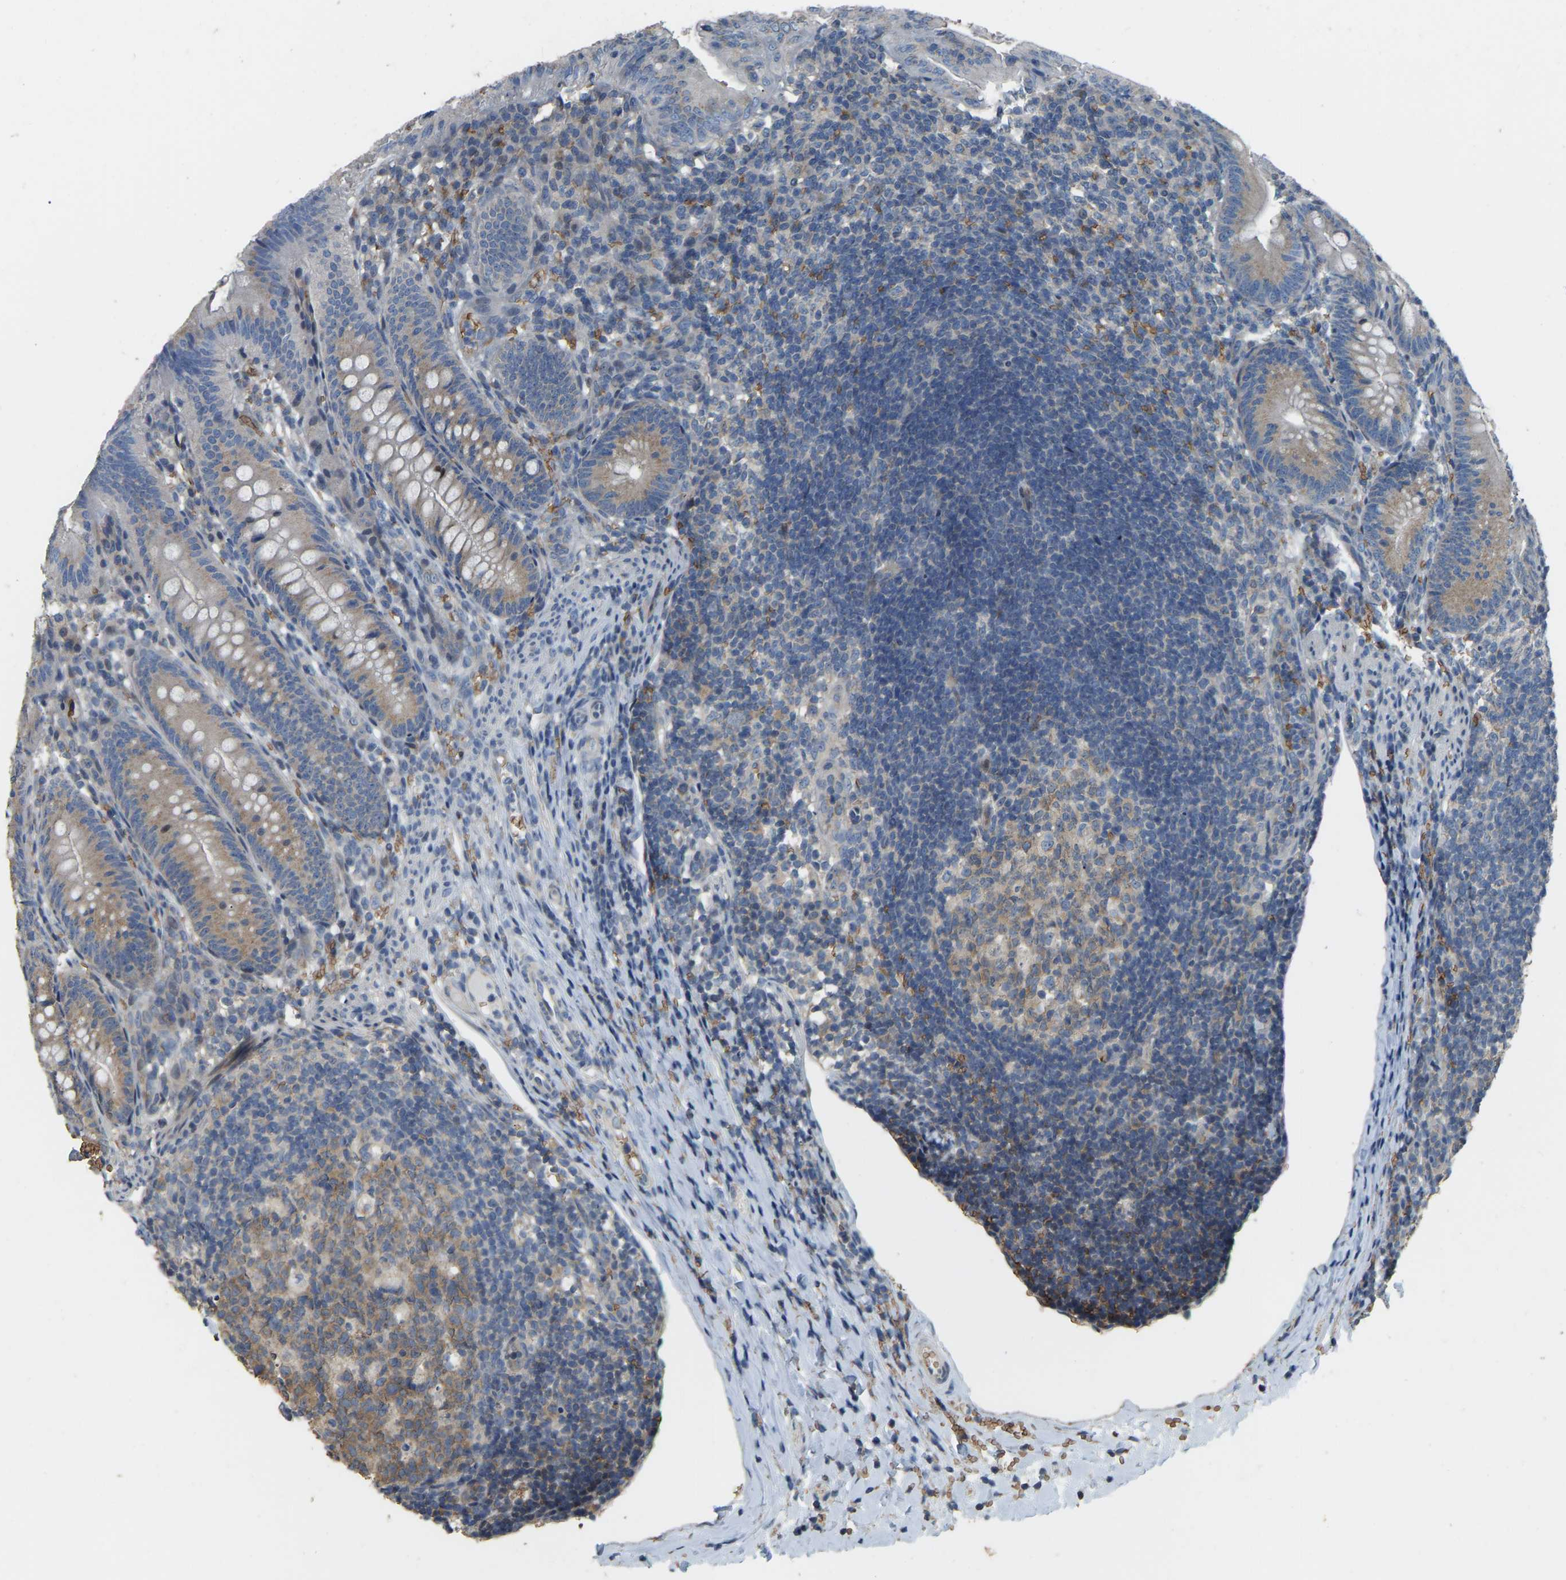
{"staining": {"intensity": "moderate", "quantity": "25%-75%", "location": "cytoplasmic/membranous"}, "tissue": "appendix", "cell_type": "Glandular cells", "image_type": "normal", "snomed": [{"axis": "morphology", "description": "Normal tissue, NOS"}, {"axis": "topography", "description": "Appendix"}], "caption": "Appendix stained with DAB (3,3'-diaminobenzidine) immunohistochemistry displays medium levels of moderate cytoplasmic/membranous expression in approximately 25%-75% of glandular cells. (DAB = brown stain, brightfield microscopy at high magnification).", "gene": "CFAP298", "patient": {"sex": "male", "age": 1}}